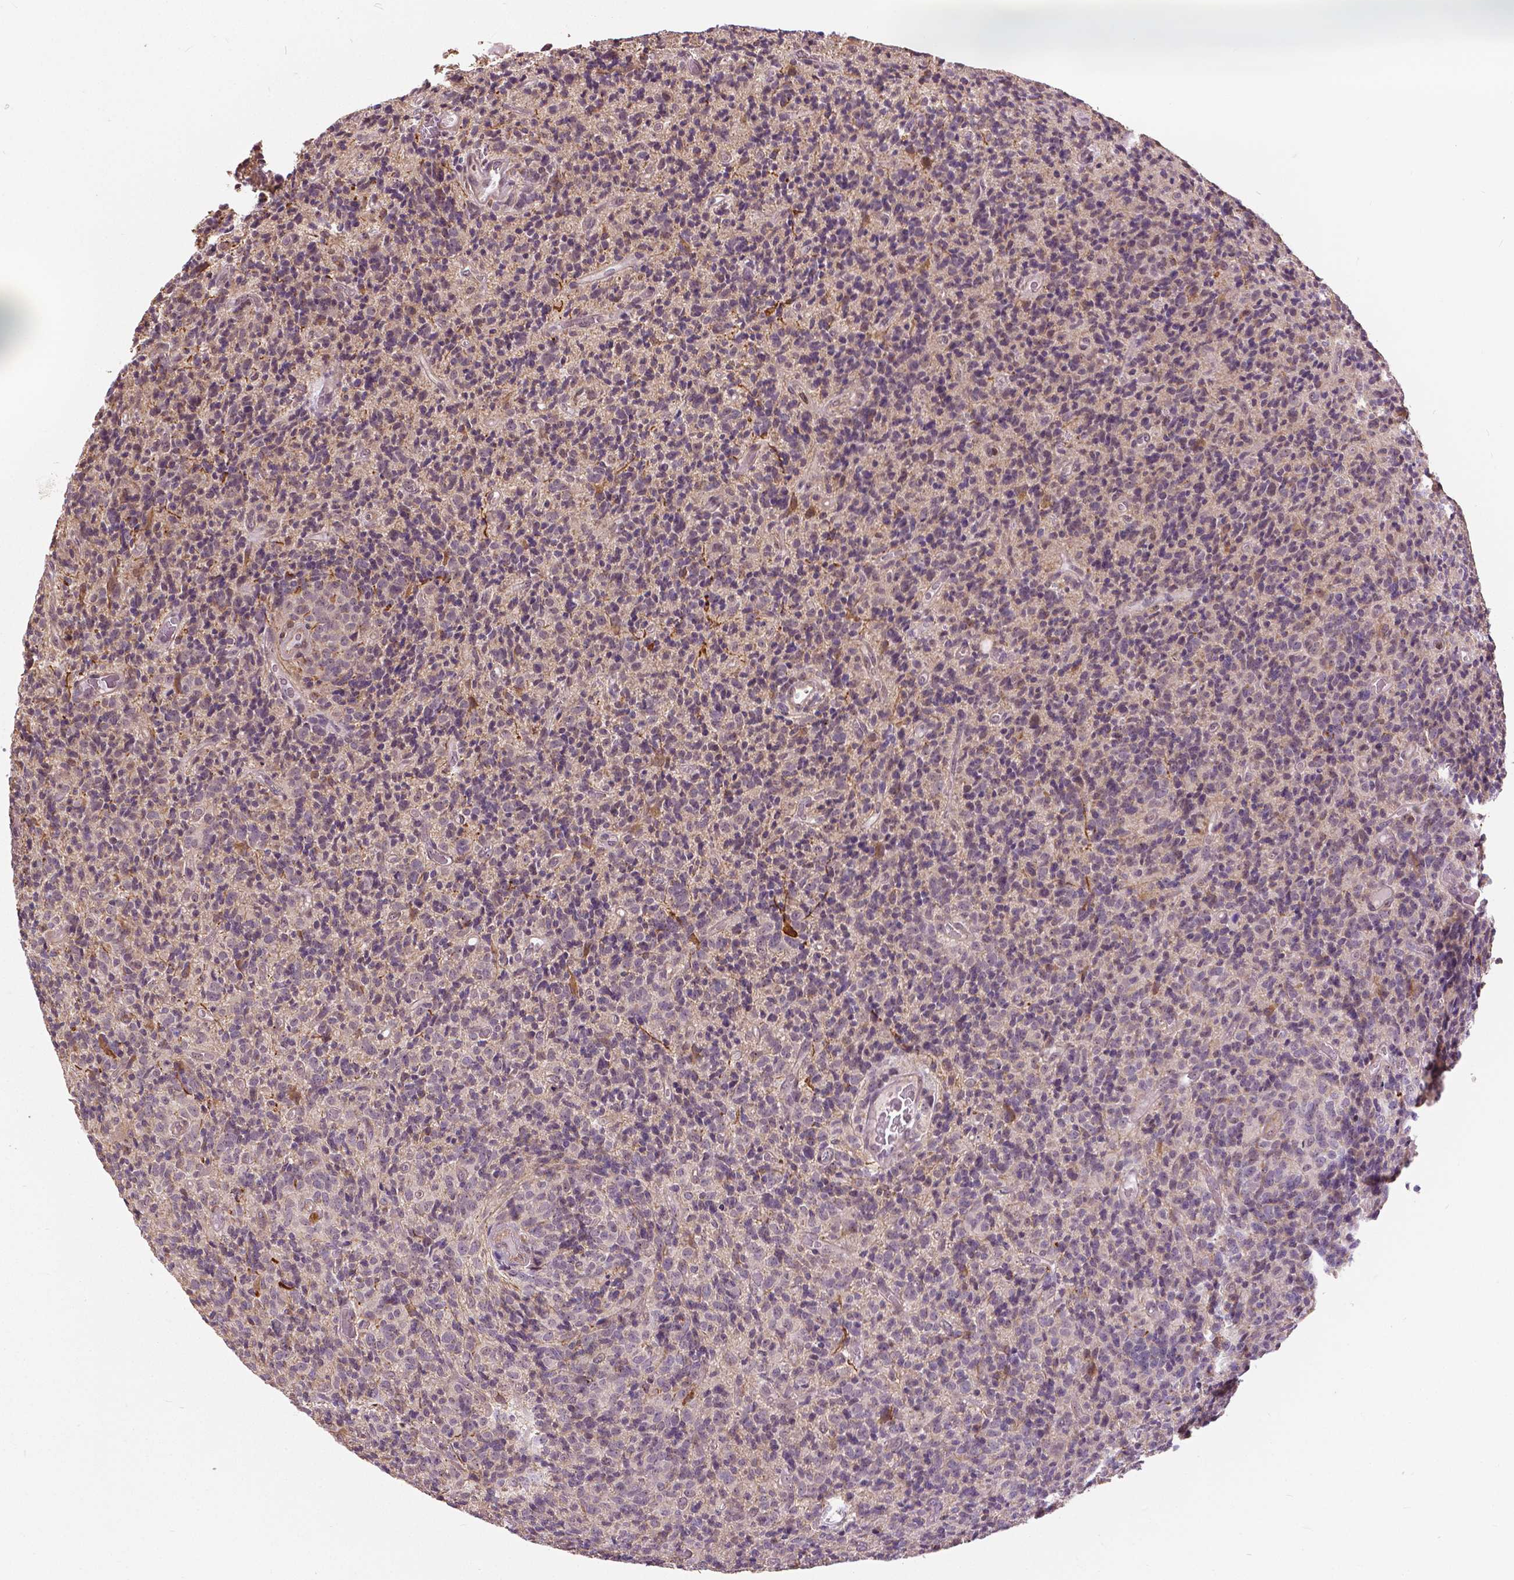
{"staining": {"intensity": "negative", "quantity": "none", "location": "none"}, "tissue": "glioma", "cell_type": "Tumor cells", "image_type": "cancer", "snomed": [{"axis": "morphology", "description": "Glioma, malignant, High grade"}, {"axis": "topography", "description": "Brain"}], "caption": "The IHC image has no significant staining in tumor cells of glioma tissue.", "gene": "ANXA13", "patient": {"sex": "male", "age": 76}}